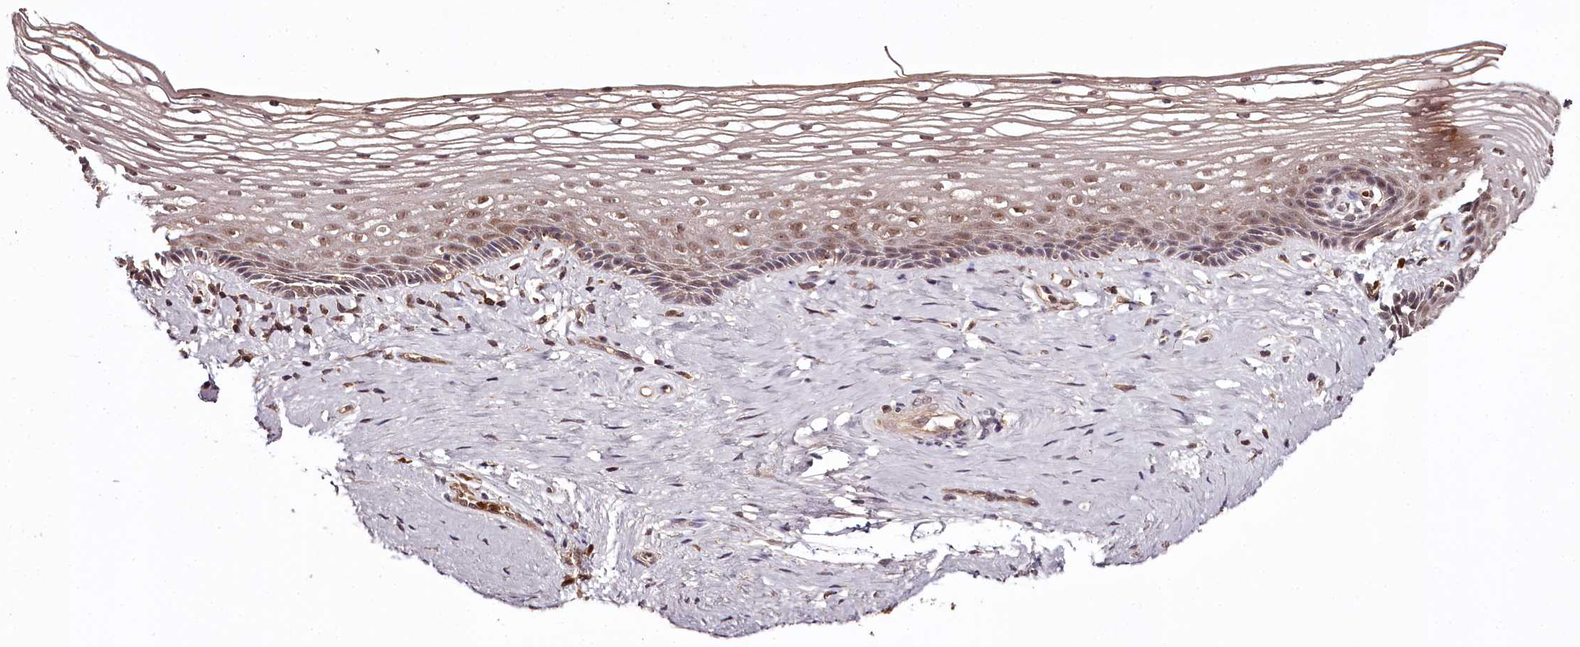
{"staining": {"intensity": "moderate", "quantity": ">75%", "location": "cytoplasmic/membranous,nuclear"}, "tissue": "vagina", "cell_type": "Squamous epithelial cells", "image_type": "normal", "snomed": [{"axis": "morphology", "description": "Normal tissue, NOS"}, {"axis": "topography", "description": "Vagina"}], "caption": "The image demonstrates a brown stain indicating the presence of a protein in the cytoplasmic/membranous,nuclear of squamous epithelial cells in vagina.", "gene": "TTC12", "patient": {"sex": "female", "age": 46}}